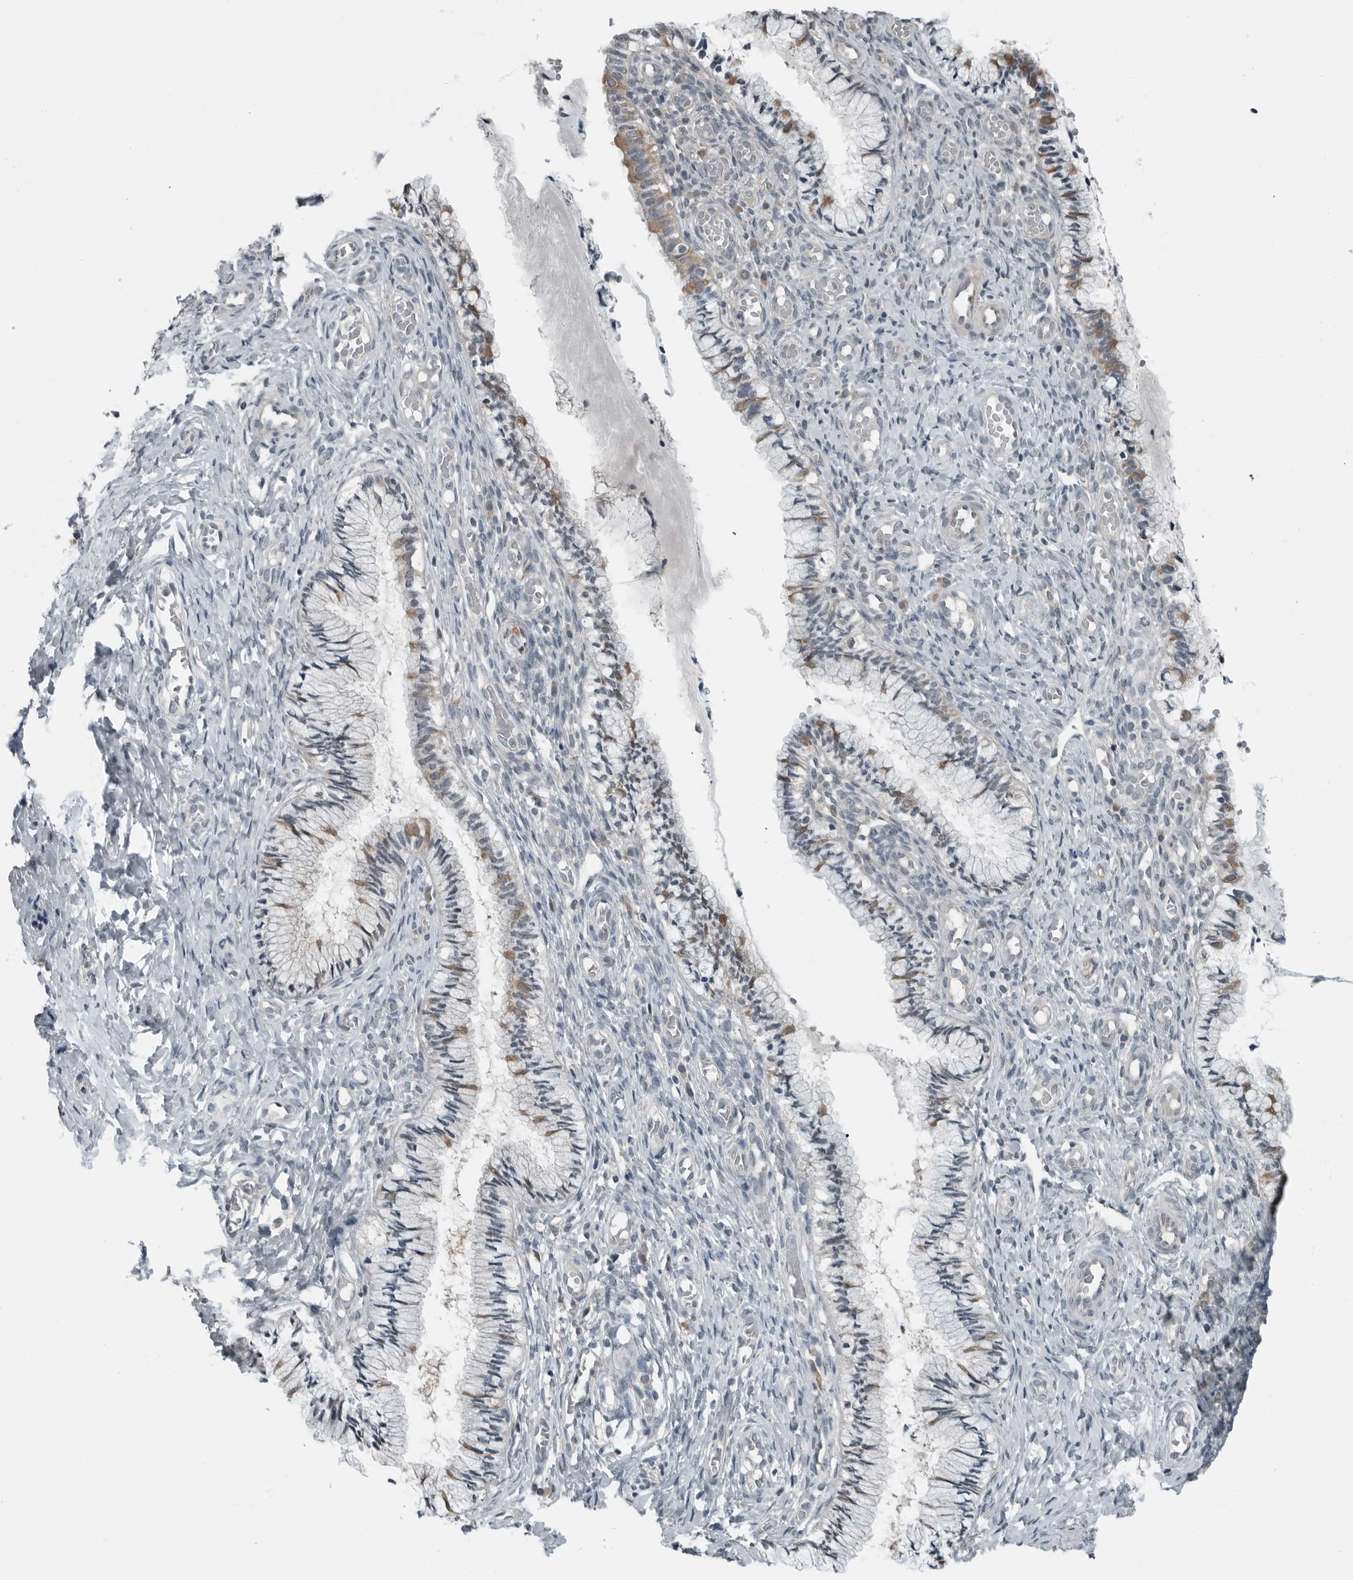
{"staining": {"intensity": "moderate", "quantity": "<25%", "location": "cytoplasmic/membranous"}, "tissue": "cervix", "cell_type": "Glandular cells", "image_type": "normal", "snomed": [{"axis": "morphology", "description": "Normal tissue, NOS"}, {"axis": "topography", "description": "Cervix"}], "caption": "Immunohistochemical staining of unremarkable cervix demonstrates <25% levels of moderate cytoplasmic/membranous protein positivity in about <25% of glandular cells. (DAB IHC, brown staining for protein, blue staining for nuclei).", "gene": "ENSG00000286112", "patient": {"sex": "female", "age": 27}}